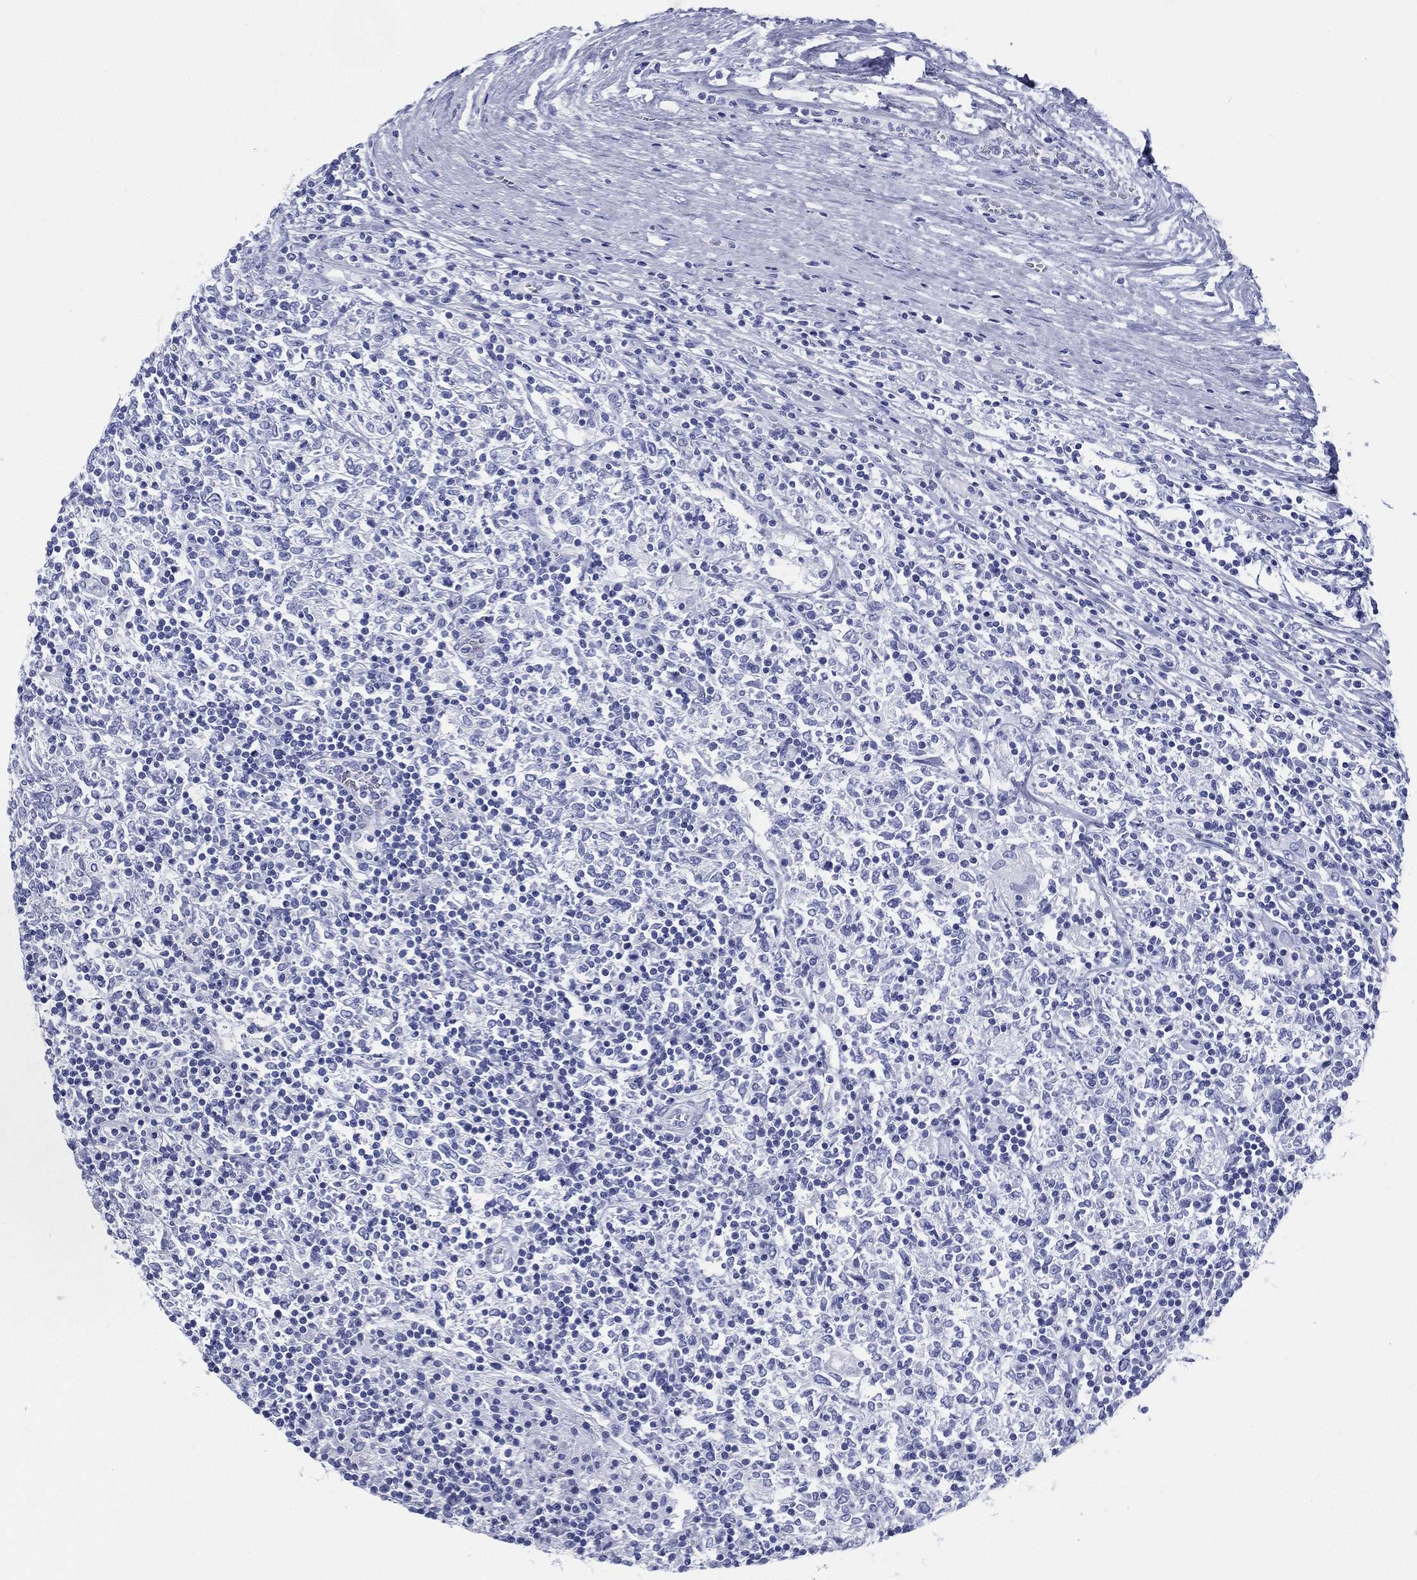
{"staining": {"intensity": "negative", "quantity": "none", "location": "none"}, "tissue": "lymphoma", "cell_type": "Tumor cells", "image_type": "cancer", "snomed": [{"axis": "morphology", "description": "Malignant lymphoma, non-Hodgkin's type, High grade"}, {"axis": "topography", "description": "Lymph node"}], "caption": "Immunohistochemistry histopathology image of neoplastic tissue: high-grade malignant lymphoma, non-Hodgkin's type stained with DAB (3,3'-diaminobenzidine) reveals no significant protein staining in tumor cells.", "gene": "RSPH4A", "patient": {"sex": "female", "age": 84}}